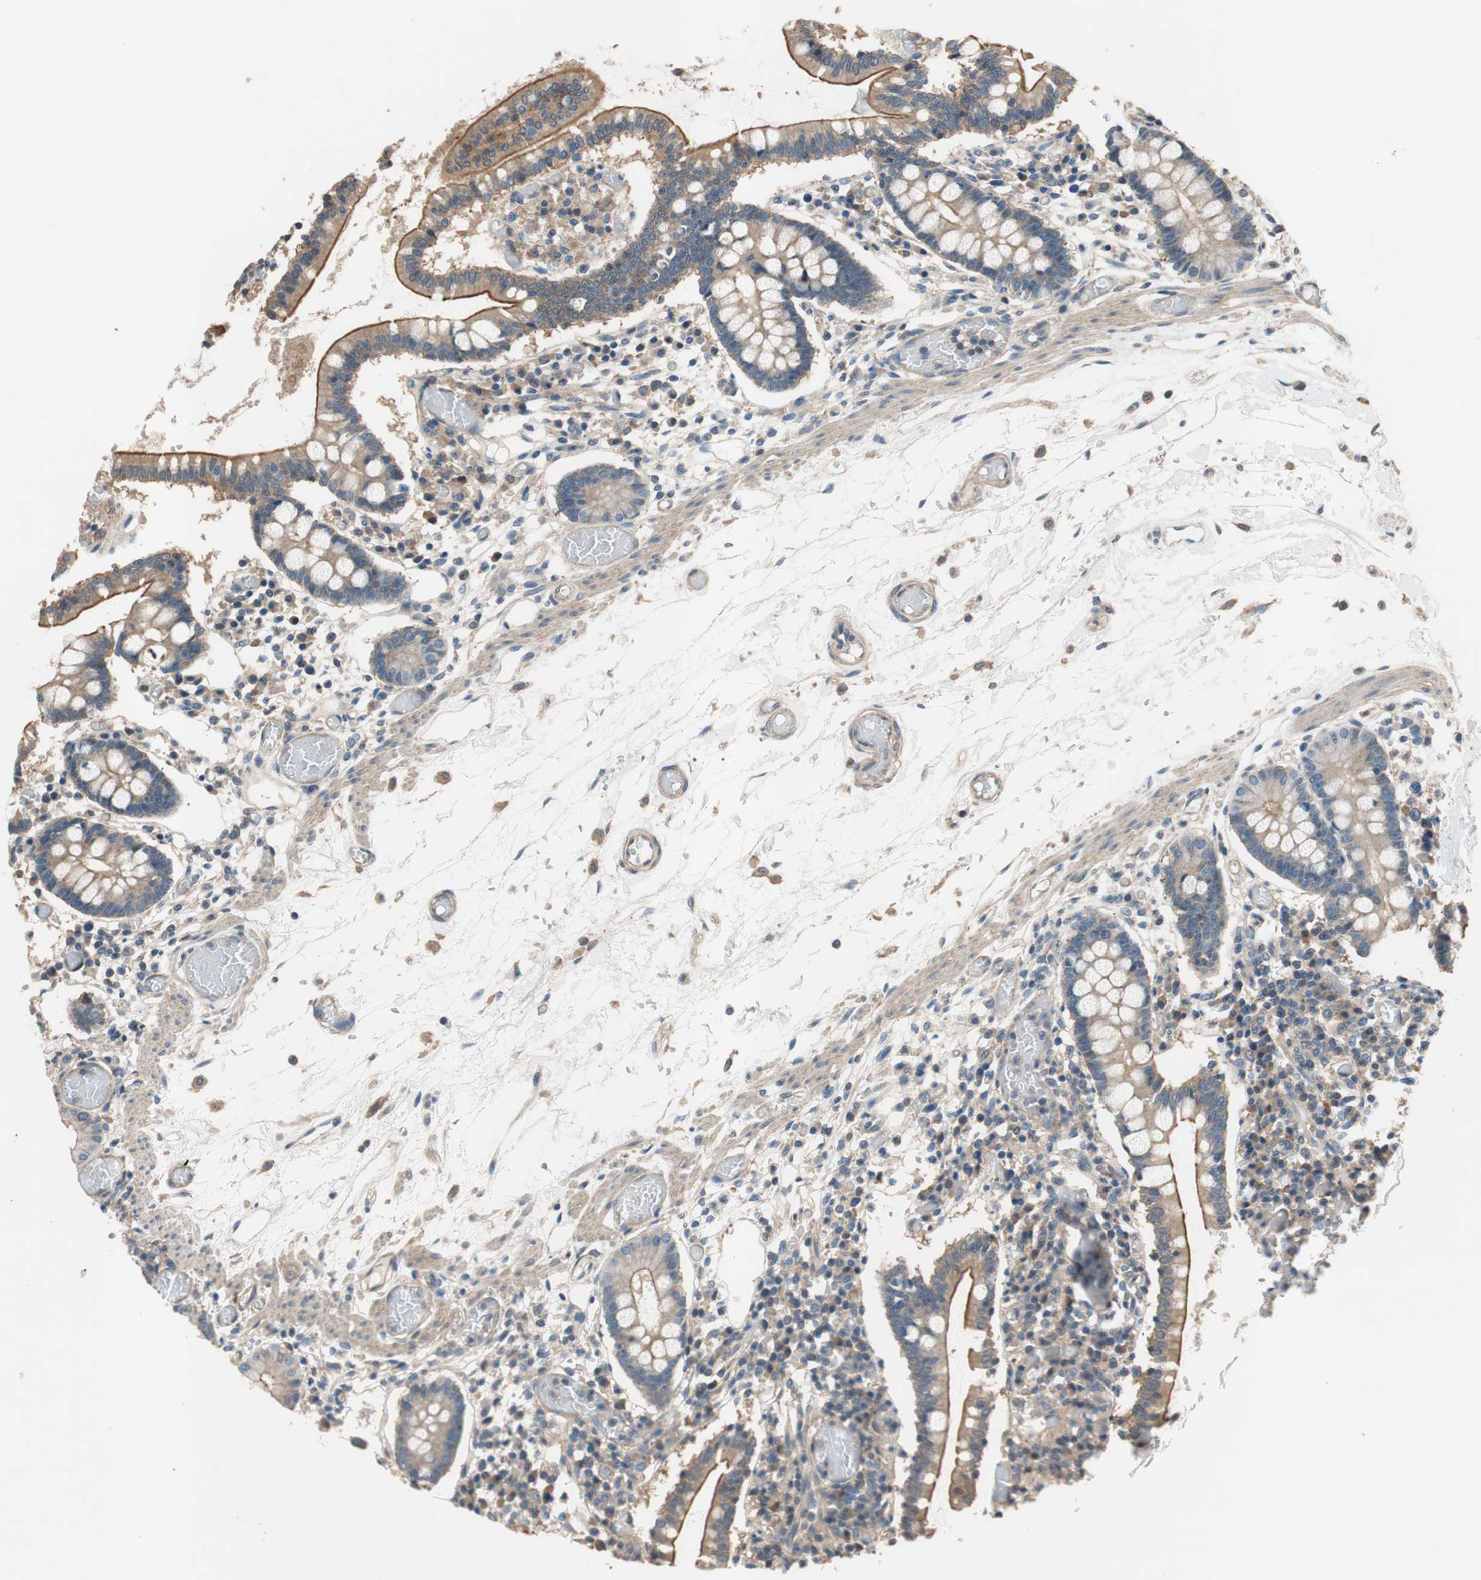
{"staining": {"intensity": "moderate", "quantity": ">75%", "location": "cytoplasmic/membranous"}, "tissue": "small intestine", "cell_type": "Glandular cells", "image_type": "normal", "snomed": [{"axis": "morphology", "description": "Normal tissue, NOS"}, {"axis": "topography", "description": "Small intestine"}], "caption": "Small intestine stained for a protein exhibits moderate cytoplasmic/membranous positivity in glandular cells. Using DAB (brown) and hematoxylin (blue) stains, captured at high magnification using brightfield microscopy.", "gene": "CALML3", "patient": {"sex": "female", "age": 61}}